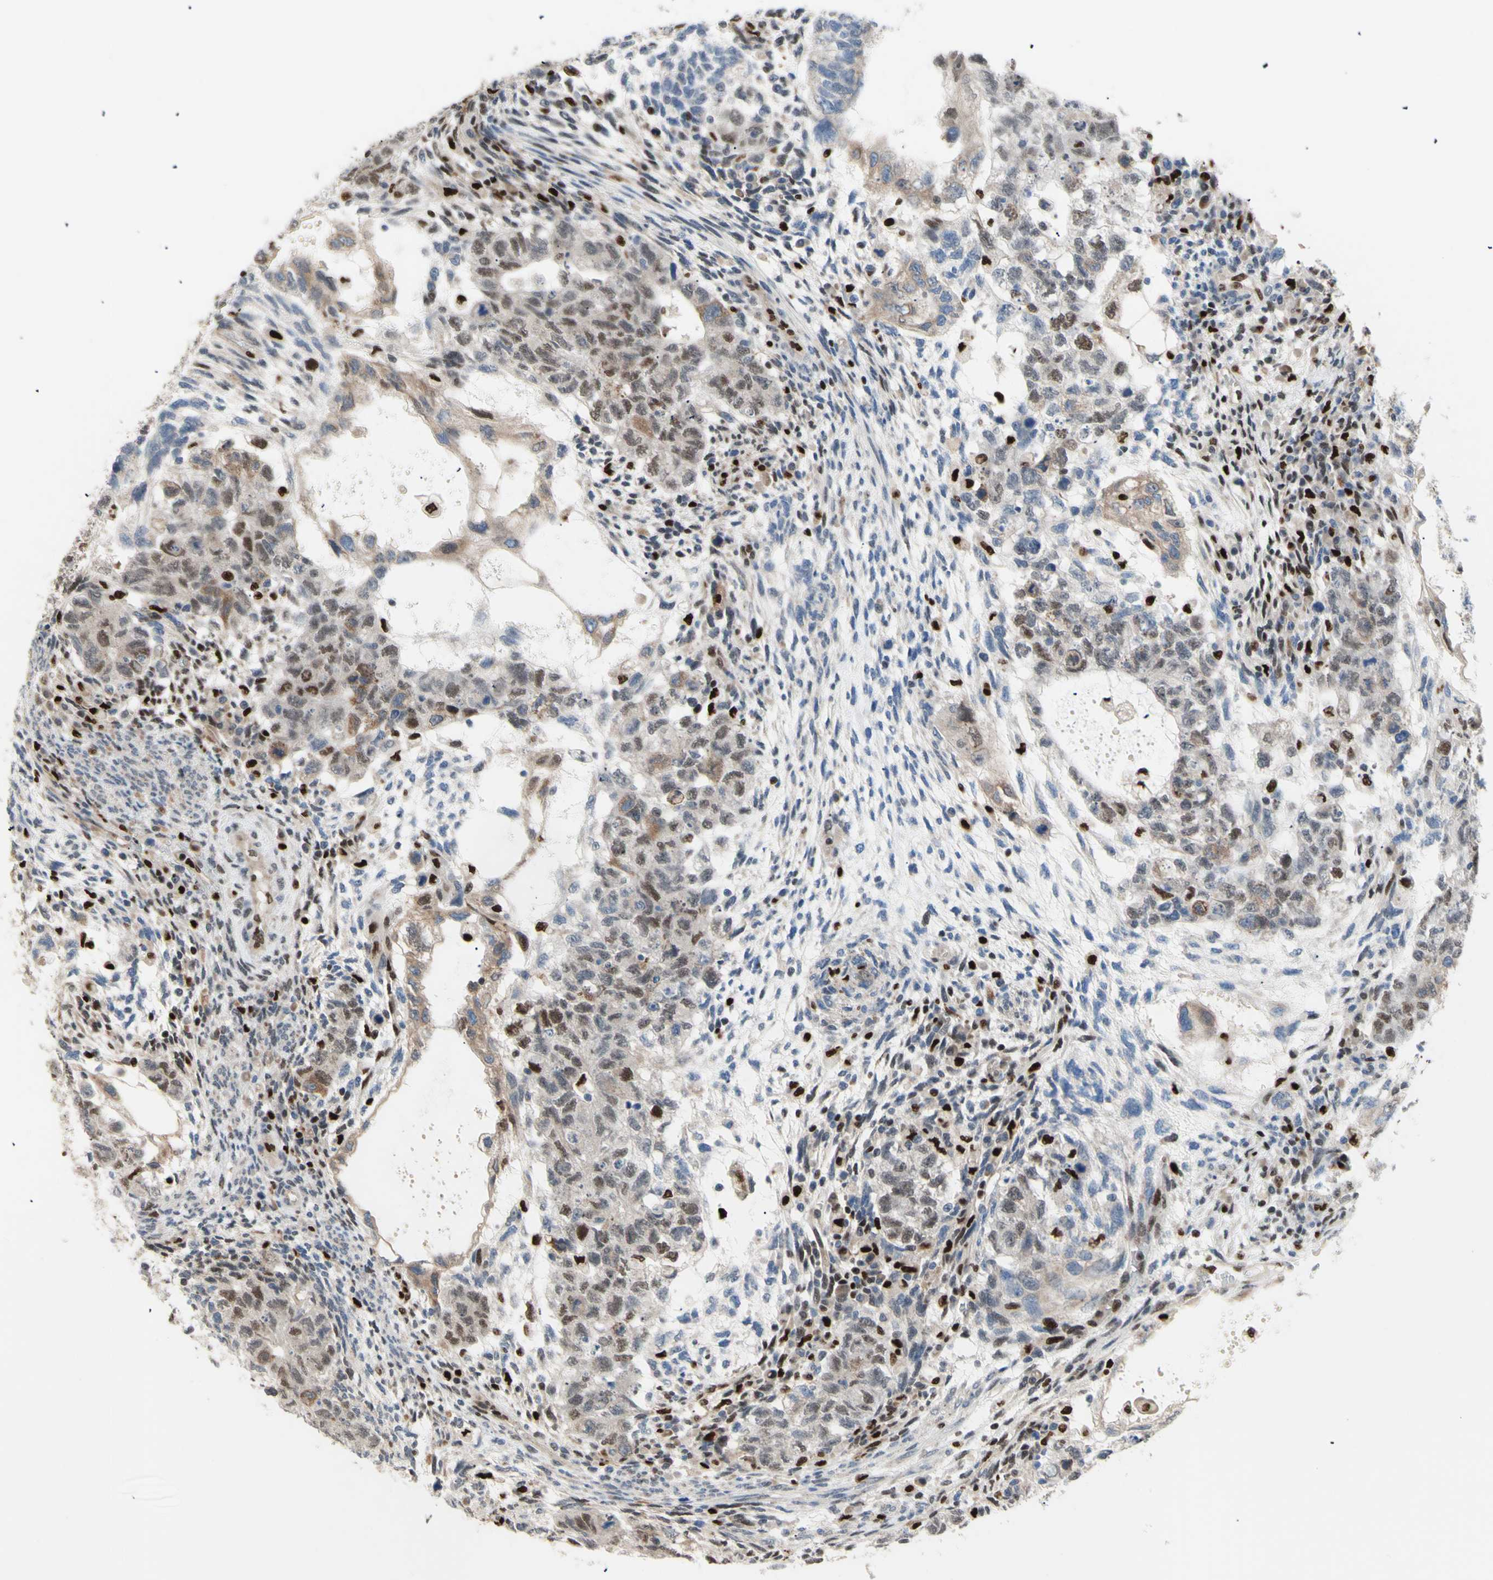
{"staining": {"intensity": "weak", "quantity": ">75%", "location": "nuclear"}, "tissue": "testis cancer", "cell_type": "Tumor cells", "image_type": "cancer", "snomed": [{"axis": "morphology", "description": "Normal tissue, NOS"}, {"axis": "morphology", "description": "Carcinoma, Embryonal, NOS"}, {"axis": "topography", "description": "Testis"}], "caption": "A histopathology image of testis embryonal carcinoma stained for a protein shows weak nuclear brown staining in tumor cells.", "gene": "EED", "patient": {"sex": "male", "age": 36}}